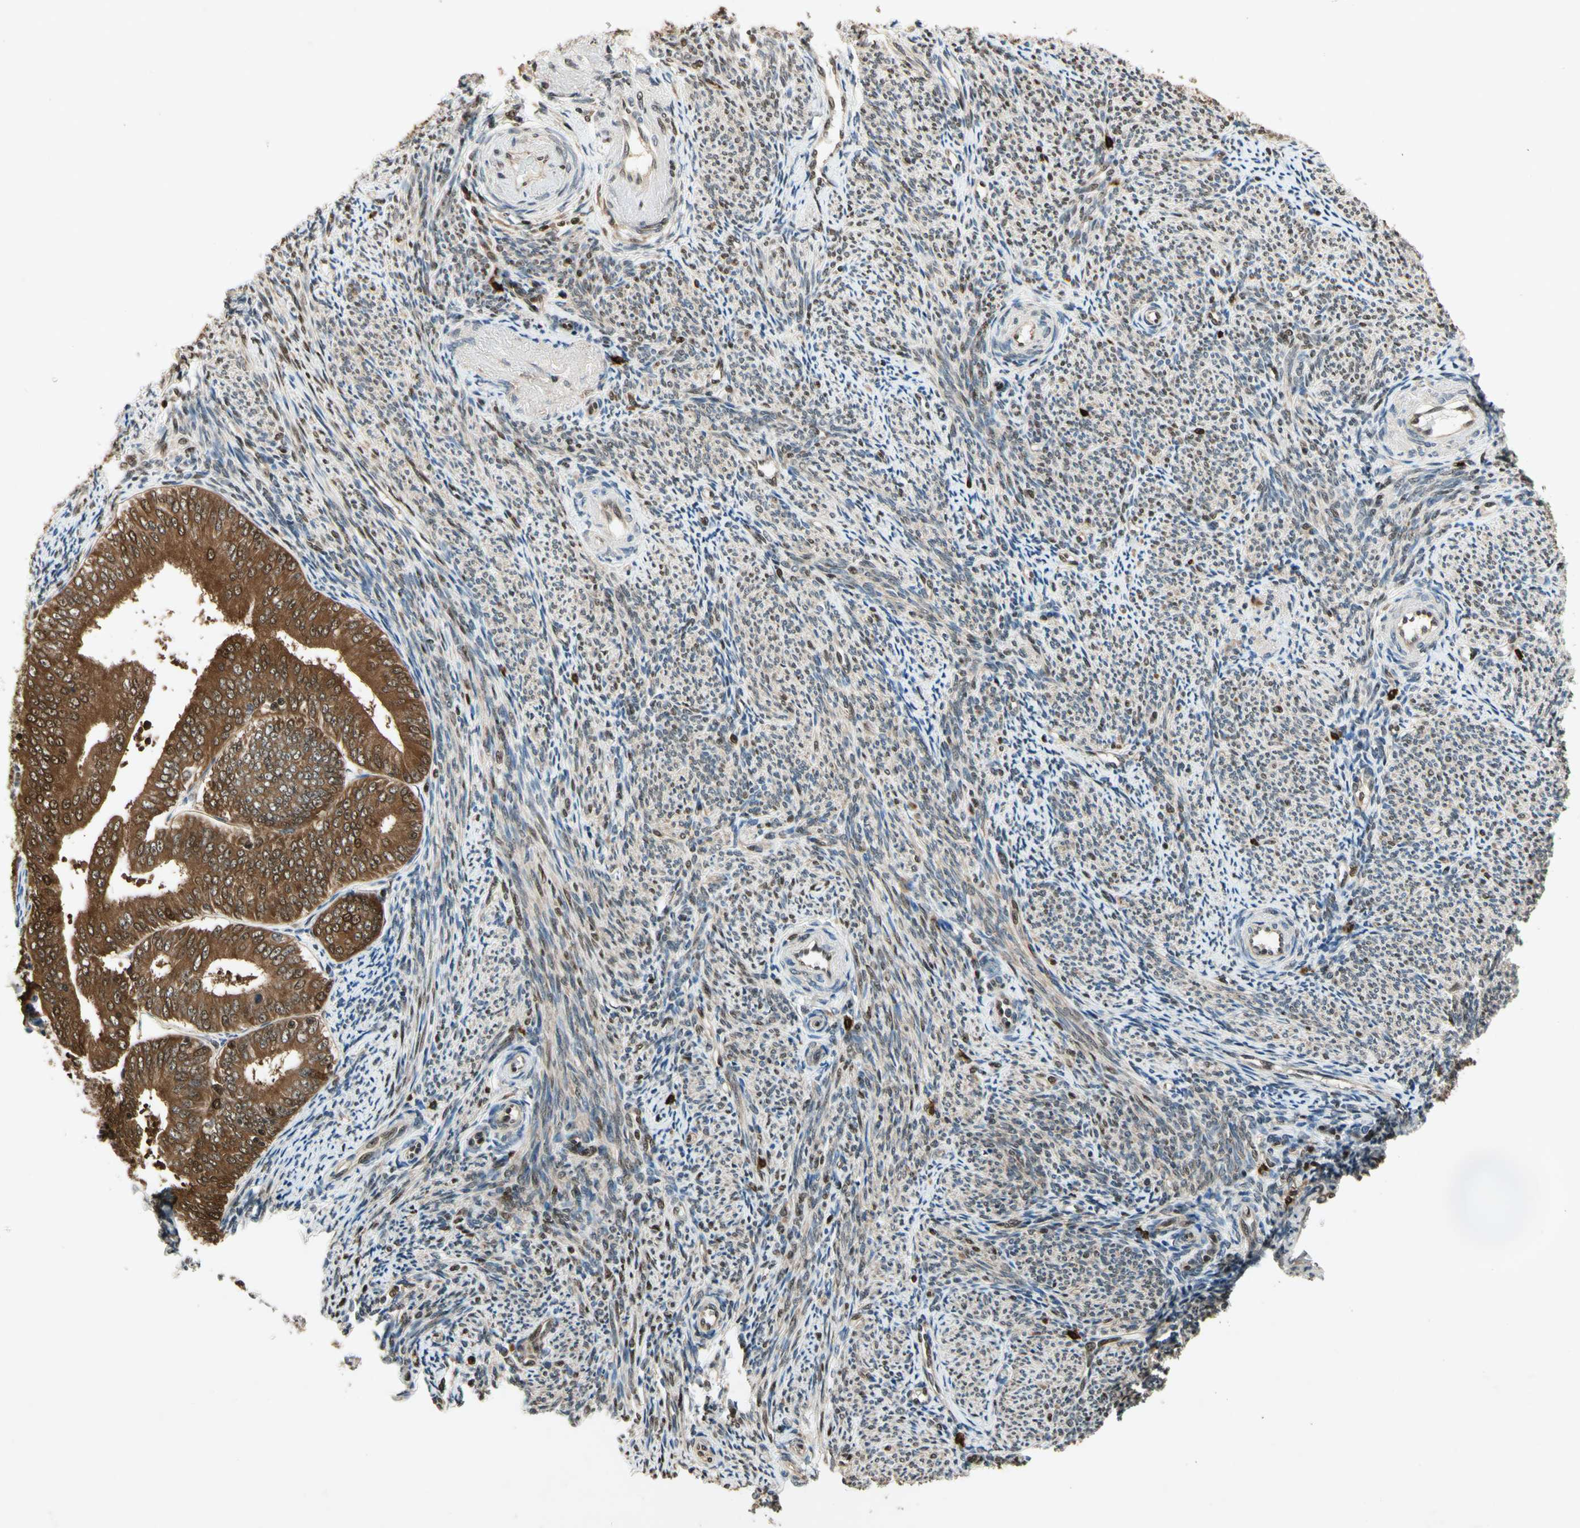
{"staining": {"intensity": "strong", "quantity": ">75%", "location": "cytoplasmic/membranous"}, "tissue": "endometrial cancer", "cell_type": "Tumor cells", "image_type": "cancer", "snomed": [{"axis": "morphology", "description": "Adenocarcinoma, NOS"}, {"axis": "topography", "description": "Endometrium"}], "caption": "Brown immunohistochemical staining in endometrial cancer (adenocarcinoma) exhibits strong cytoplasmic/membranous staining in about >75% of tumor cells.", "gene": "GSR", "patient": {"sex": "female", "age": 63}}